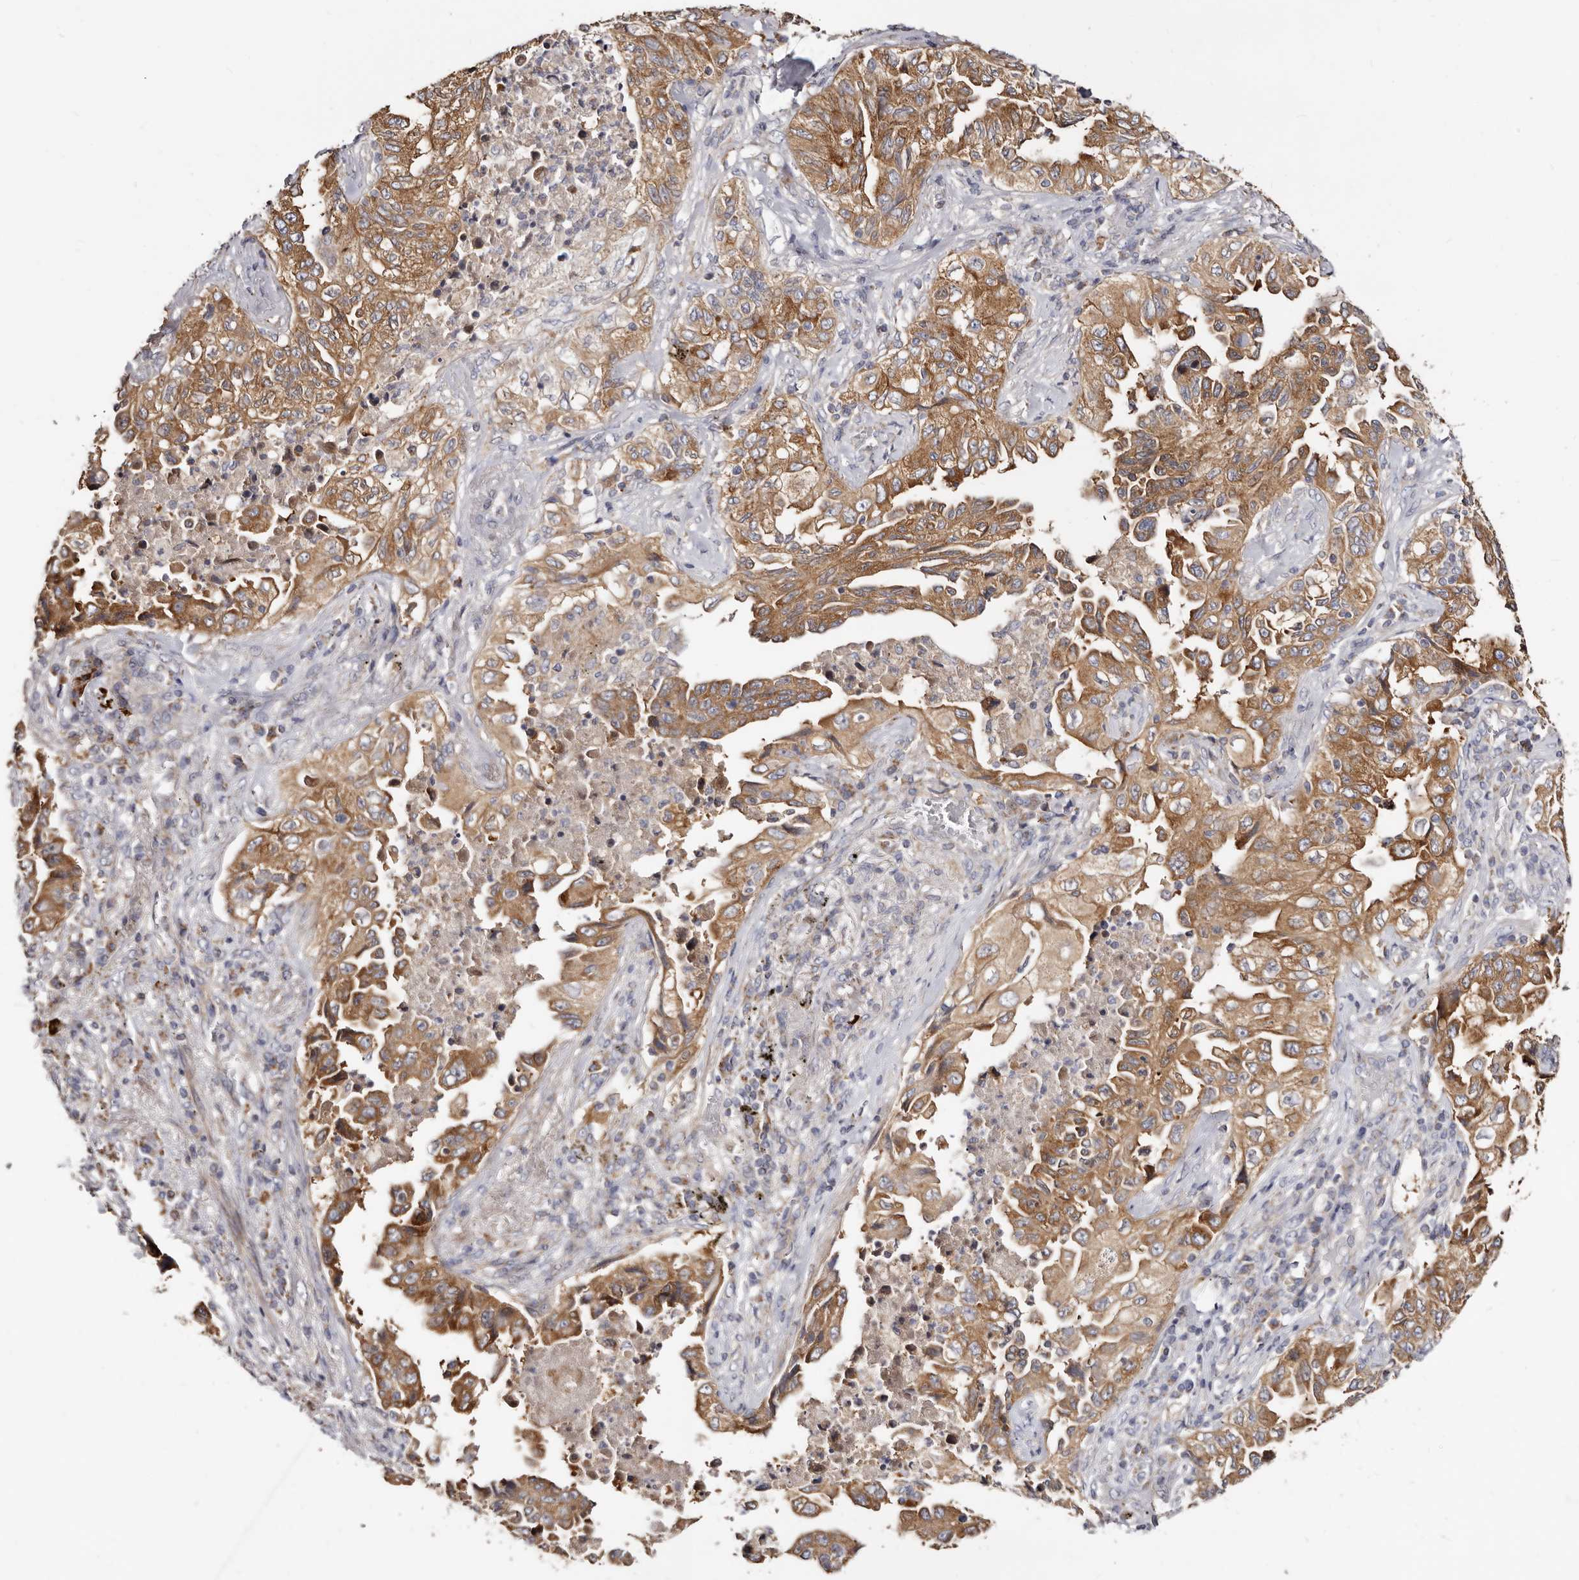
{"staining": {"intensity": "moderate", "quantity": ">75%", "location": "cytoplasmic/membranous"}, "tissue": "lung cancer", "cell_type": "Tumor cells", "image_type": "cancer", "snomed": [{"axis": "morphology", "description": "Adenocarcinoma, NOS"}, {"axis": "topography", "description": "Lung"}], "caption": "Human lung cancer stained for a protein (brown) reveals moderate cytoplasmic/membranous positive expression in approximately >75% of tumor cells.", "gene": "BAIAP2L1", "patient": {"sex": "female", "age": 51}}